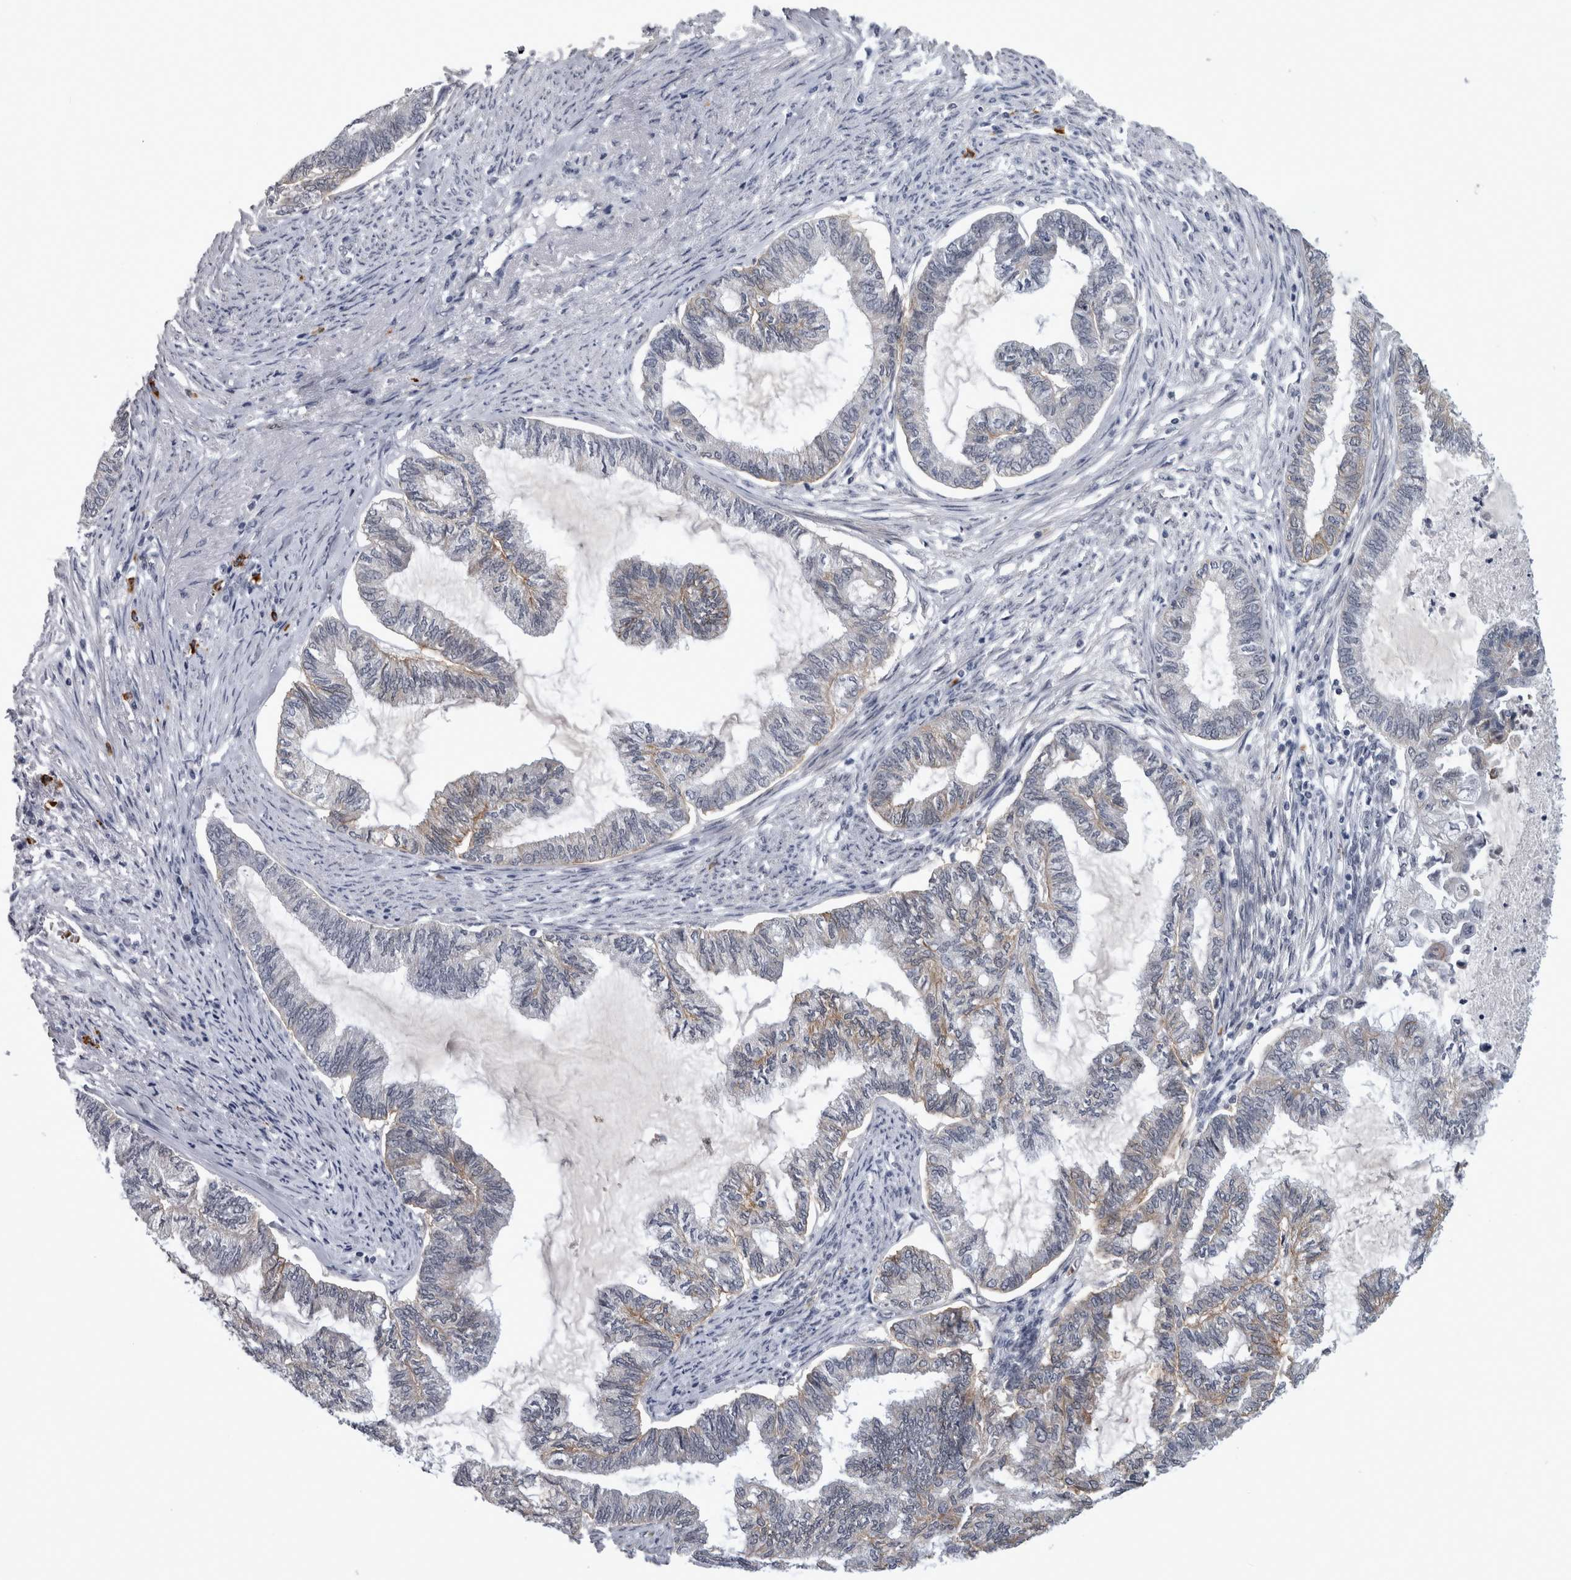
{"staining": {"intensity": "moderate", "quantity": "<25%", "location": "cytoplasmic/membranous"}, "tissue": "endometrial cancer", "cell_type": "Tumor cells", "image_type": "cancer", "snomed": [{"axis": "morphology", "description": "Adenocarcinoma, NOS"}, {"axis": "topography", "description": "Endometrium"}], "caption": "Brown immunohistochemical staining in endometrial cancer shows moderate cytoplasmic/membranous staining in about <25% of tumor cells.", "gene": "PEBP4", "patient": {"sex": "female", "age": 86}}